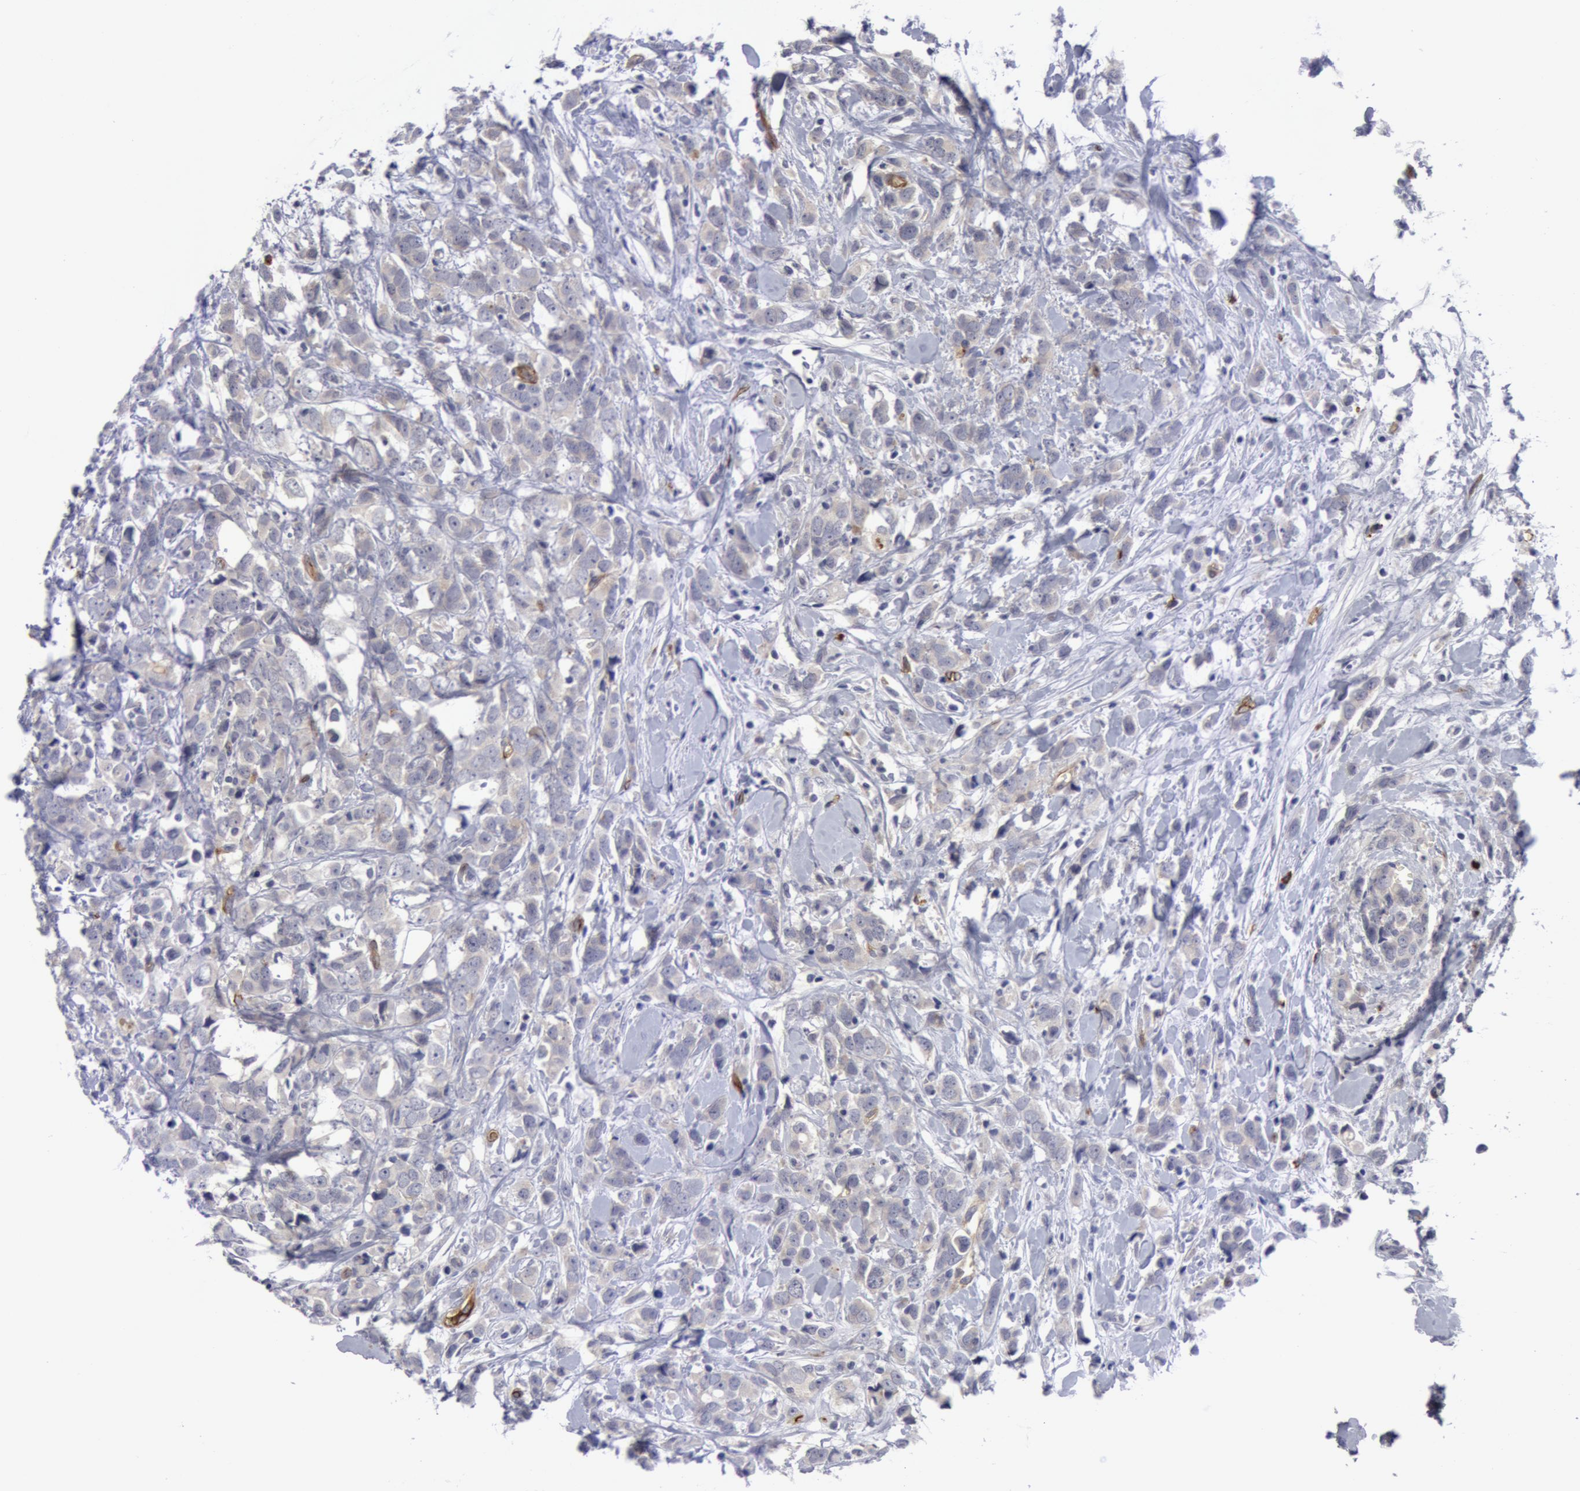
{"staining": {"intensity": "negative", "quantity": "none", "location": "none"}, "tissue": "breast cancer", "cell_type": "Tumor cells", "image_type": "cancer", "snomed": [{"axis": "morphology", "description": "Lobular carcinoma"}, {"axis": "topography", "description": "Breast"}], "caption": "The image shows no staining of tumor cells in lobular carcinoma (breast).", "gene": "IL23A", "patient": {"sex": "female", "age": 57}}